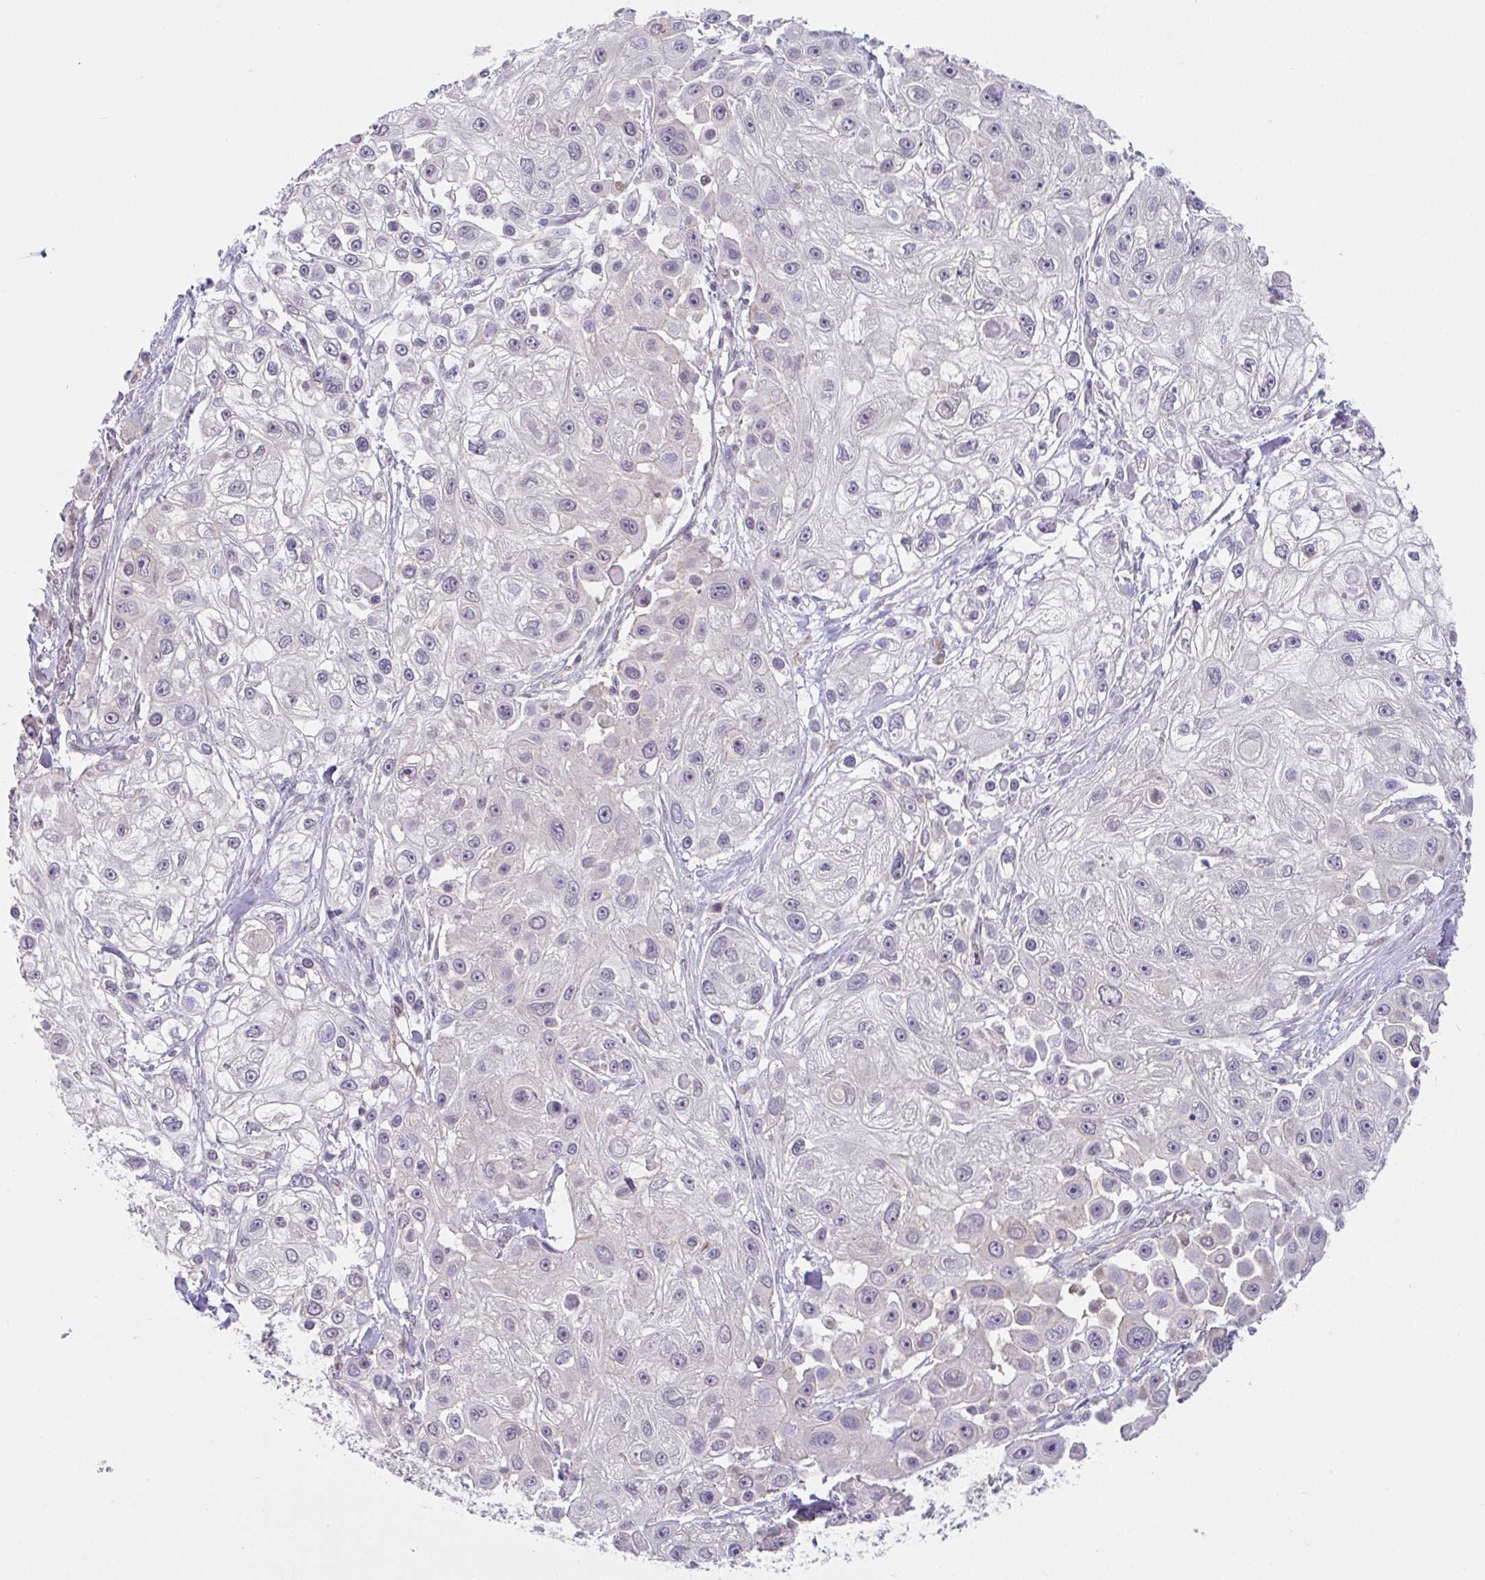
{"staining": {"intensity": "negative", "quantity": "none", "location": "none"}, "tissue": "skin cancer", "cell_type": "Tumor cells", "image_type": "cancer", "snomed": [{"axis": "morphology", "description": "Squamous cell carcinoma, NOS"}, {"axis": "topography", "description": "Skin"}], "caption": "This photomicrograph is of skin cancer stained with immunohistochemistry to label a protein in brown with the nuclei are counter-stained blue. There is no staining in tumor cells.", "gene": "RALBP1", "patient": {"sex": "male", "age": 67}}